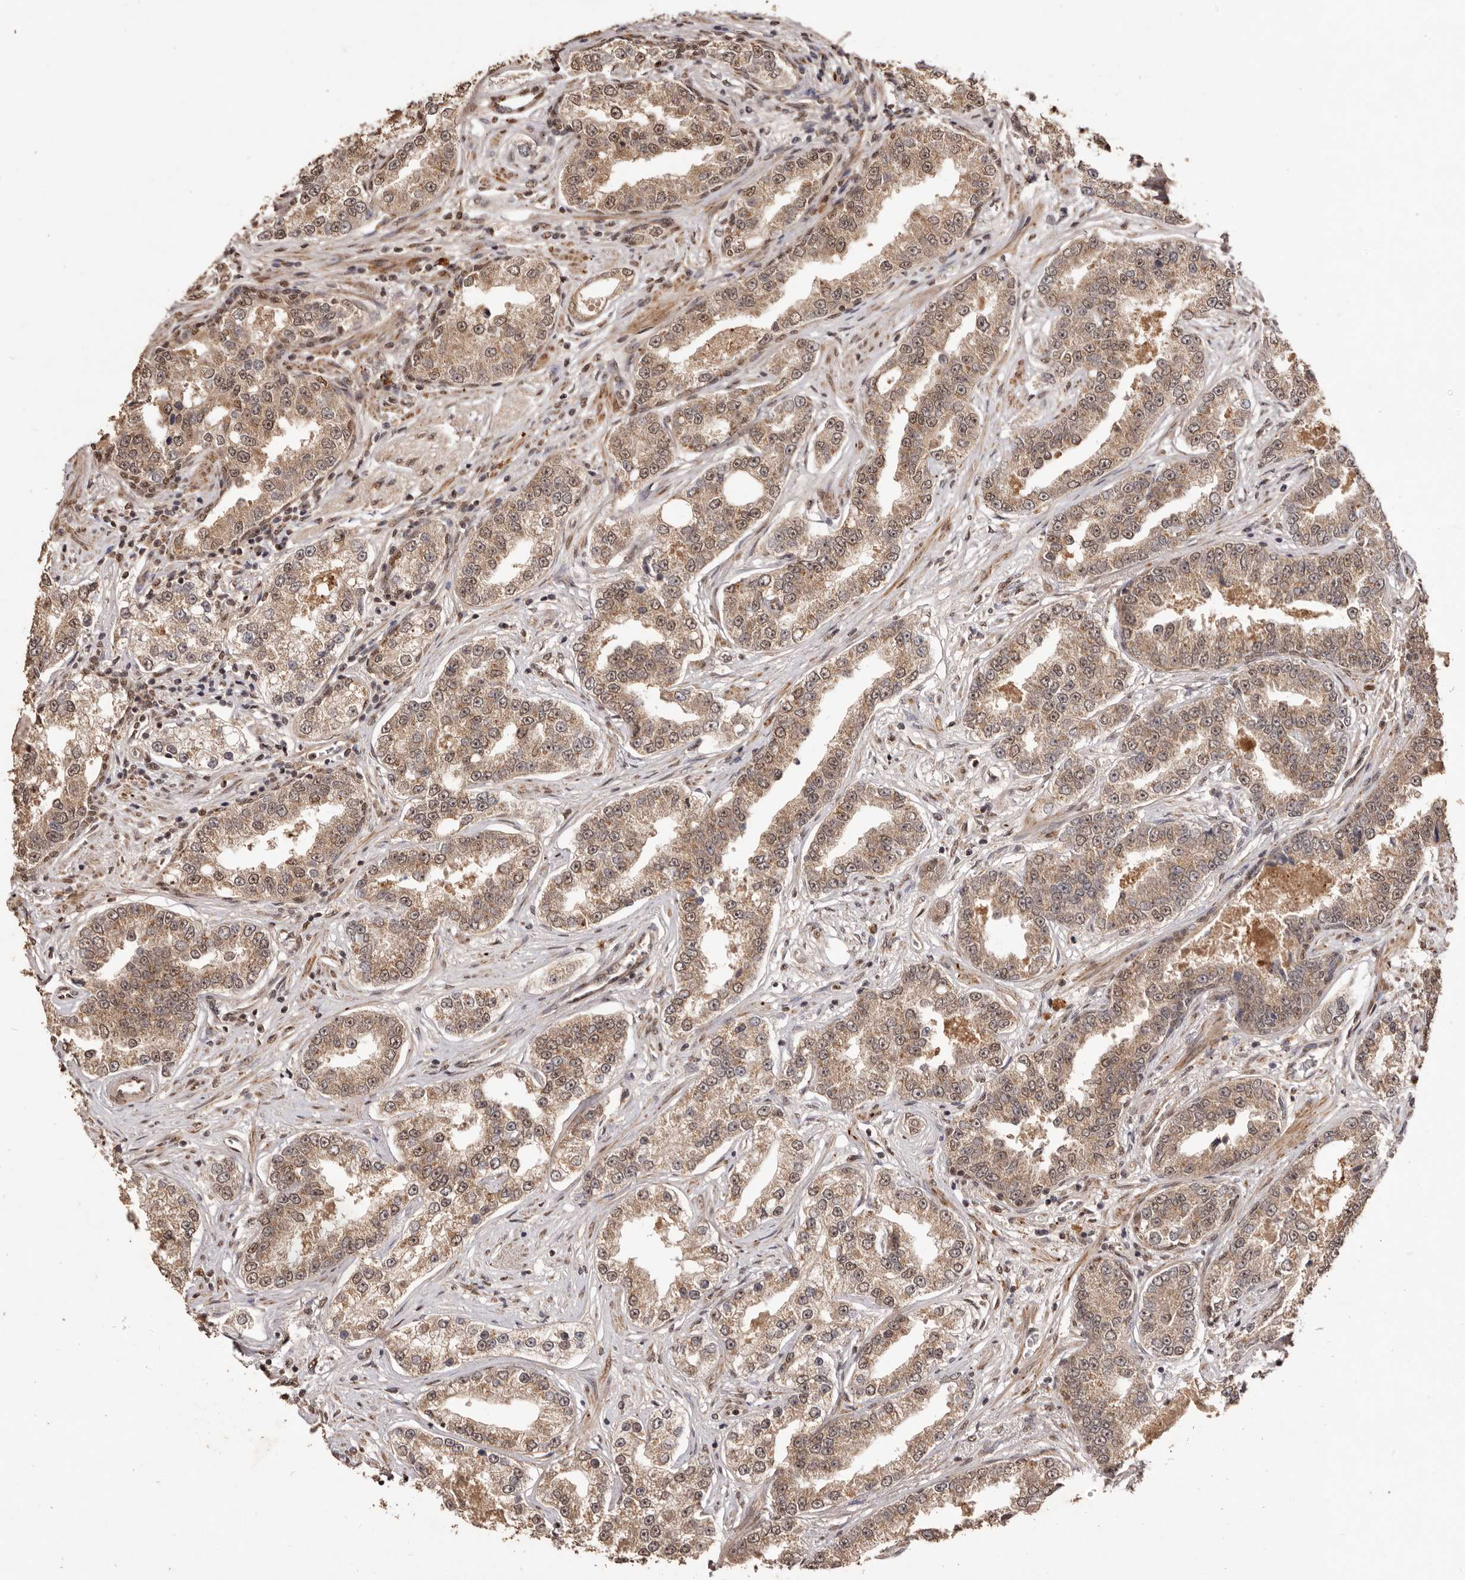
{"staining": {"intensity": "moderate", "quantity": ">75%", "location": "cytoplasmic/membranous,nuclear"}, "tissue": "prostate cancer", "cell_type": "Tumor cells", "image_type": "cancer", "snomed": [{"axis": "morphology", "description": "Normal tissue, NOS"}, {"axis": "morphology", "description": "Adenocarcinoma, High grade"}, {"axis": "topography", "description": "Prostate"}], "caption": "Prostate cancer tissue displays moderate cytoplasmic/membranous and nuclear positivity in about >75% of tumor cells", "gene": "NOTCH1", "patient": {"sex": "male", "age": 83}}